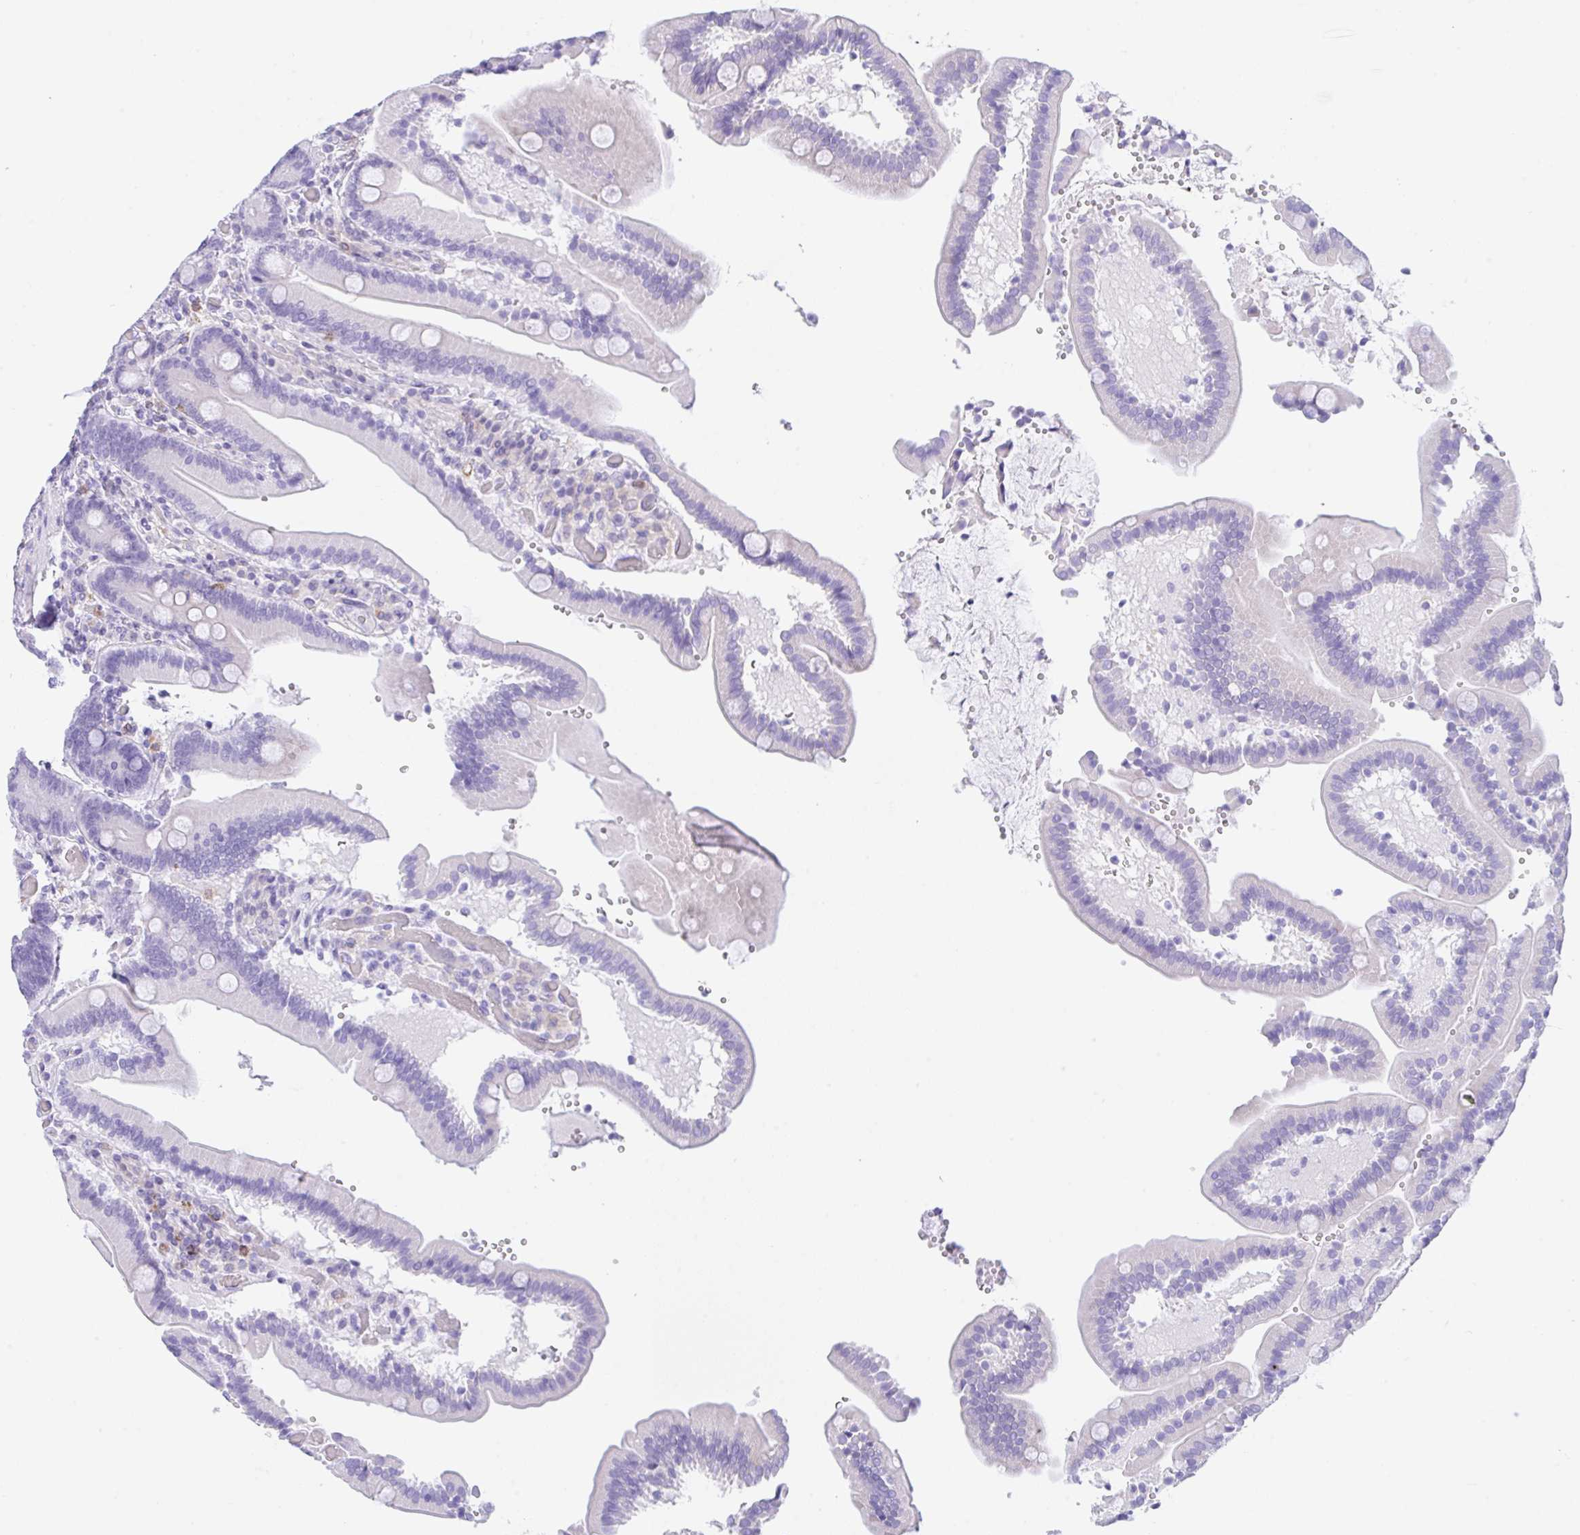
{"staining": {"intensity": "negative", "quantity": "none", "location": "none"}, "tissue": "duodenum", "cell_type": "Glandular cells", "image_type": "normal", "snomed": [{"axis": "morphology", "description": "Normal tissue, NOS"}, {"axis": "topography", "description": "Duodenum"}], "caption": "IHC photomicrograph of normal human duodenum stained for a protein (brown), which reveals no staining in glandular cells.", "gene": "NCF1", "patient": {"sex": "female", "age": 62}}